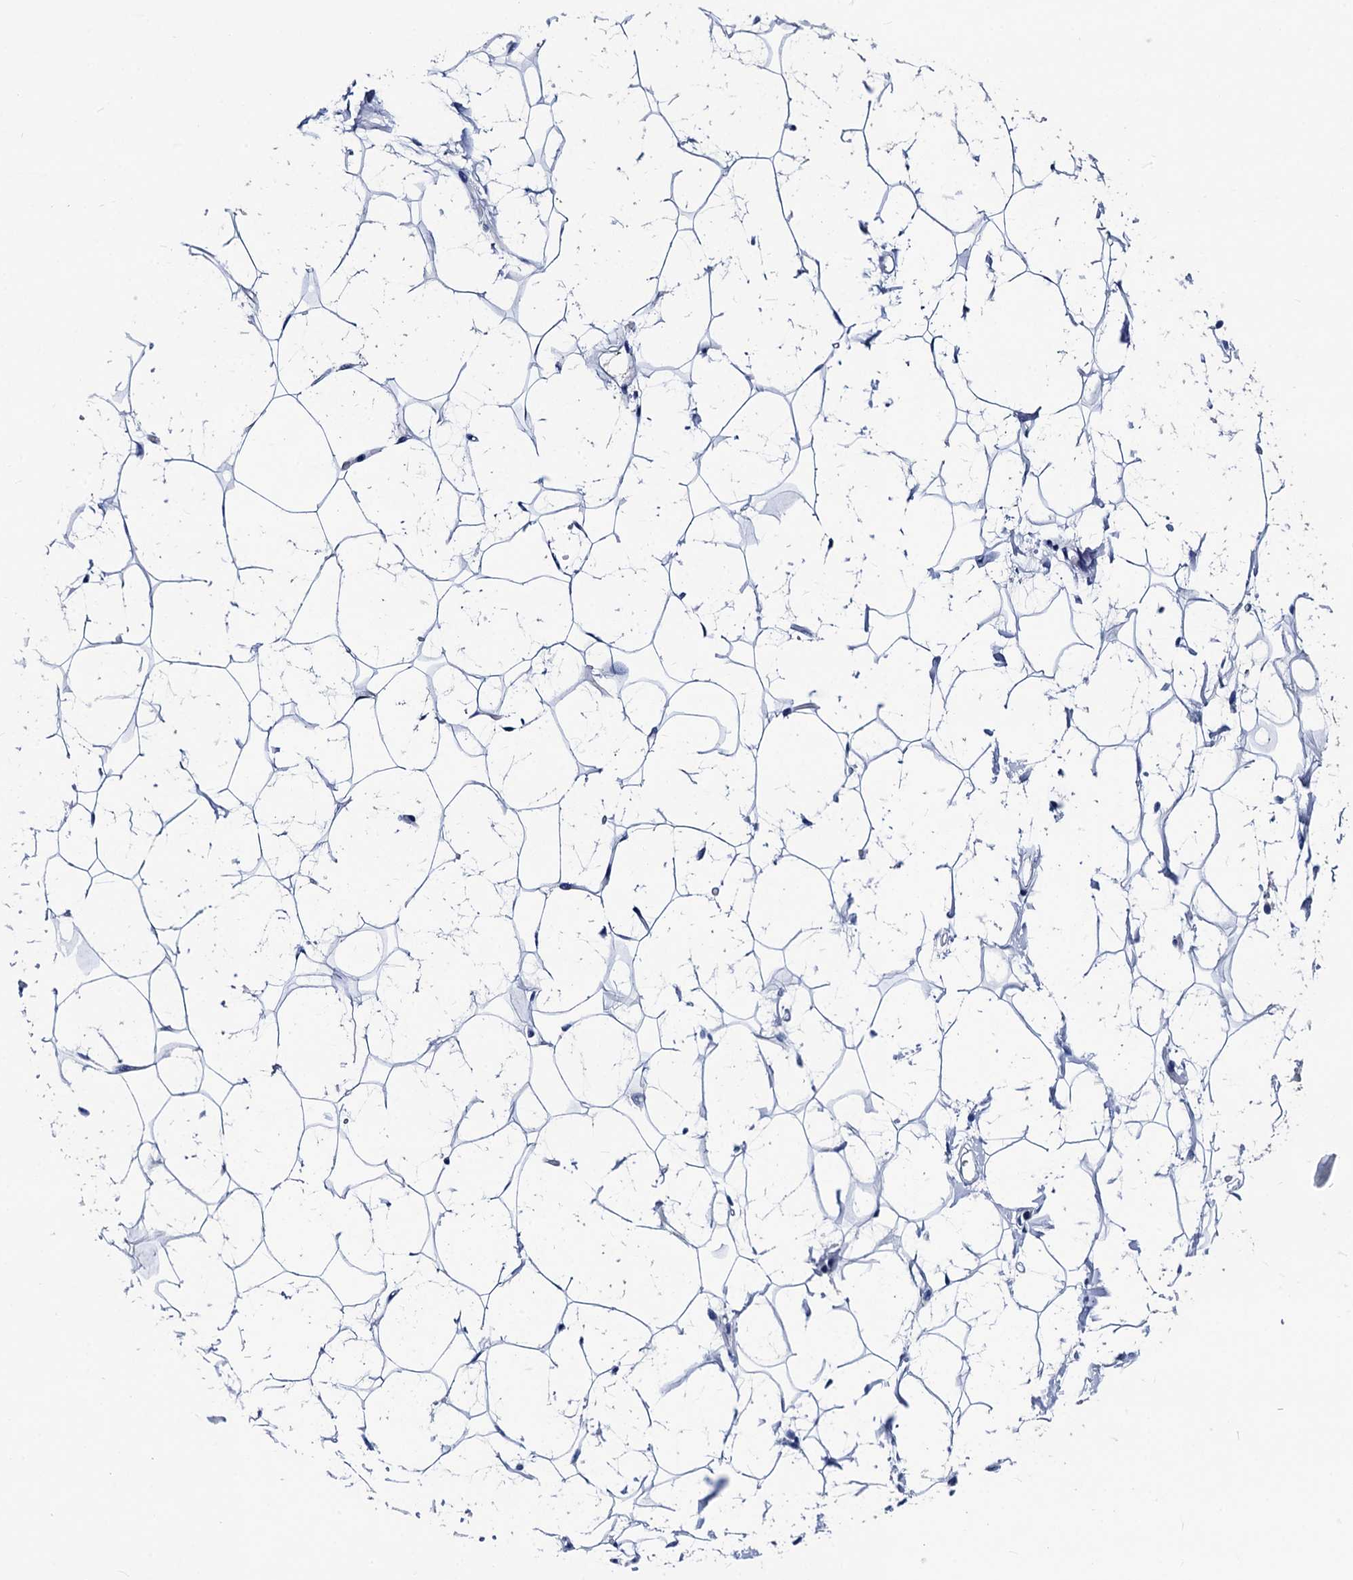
{"staining": {"intensity": "negative", "quantity": "none", "location": "none"}, "tissue": "adipose tissue", "cell_type": "Adipocytes", "image_type": "normal", "snomed": [{"axis": "morphology", "description": "Normal tissue, NOS"}, {"axis": "topography", "description": "Breast"}], "caption": "This is a photomicrograph of immunohistochemistry staining of normal adipose tissue, which shows no expression in adipocytes.", "gene": "LRRC30", "patient": {"sex": "female", "age": 26}}